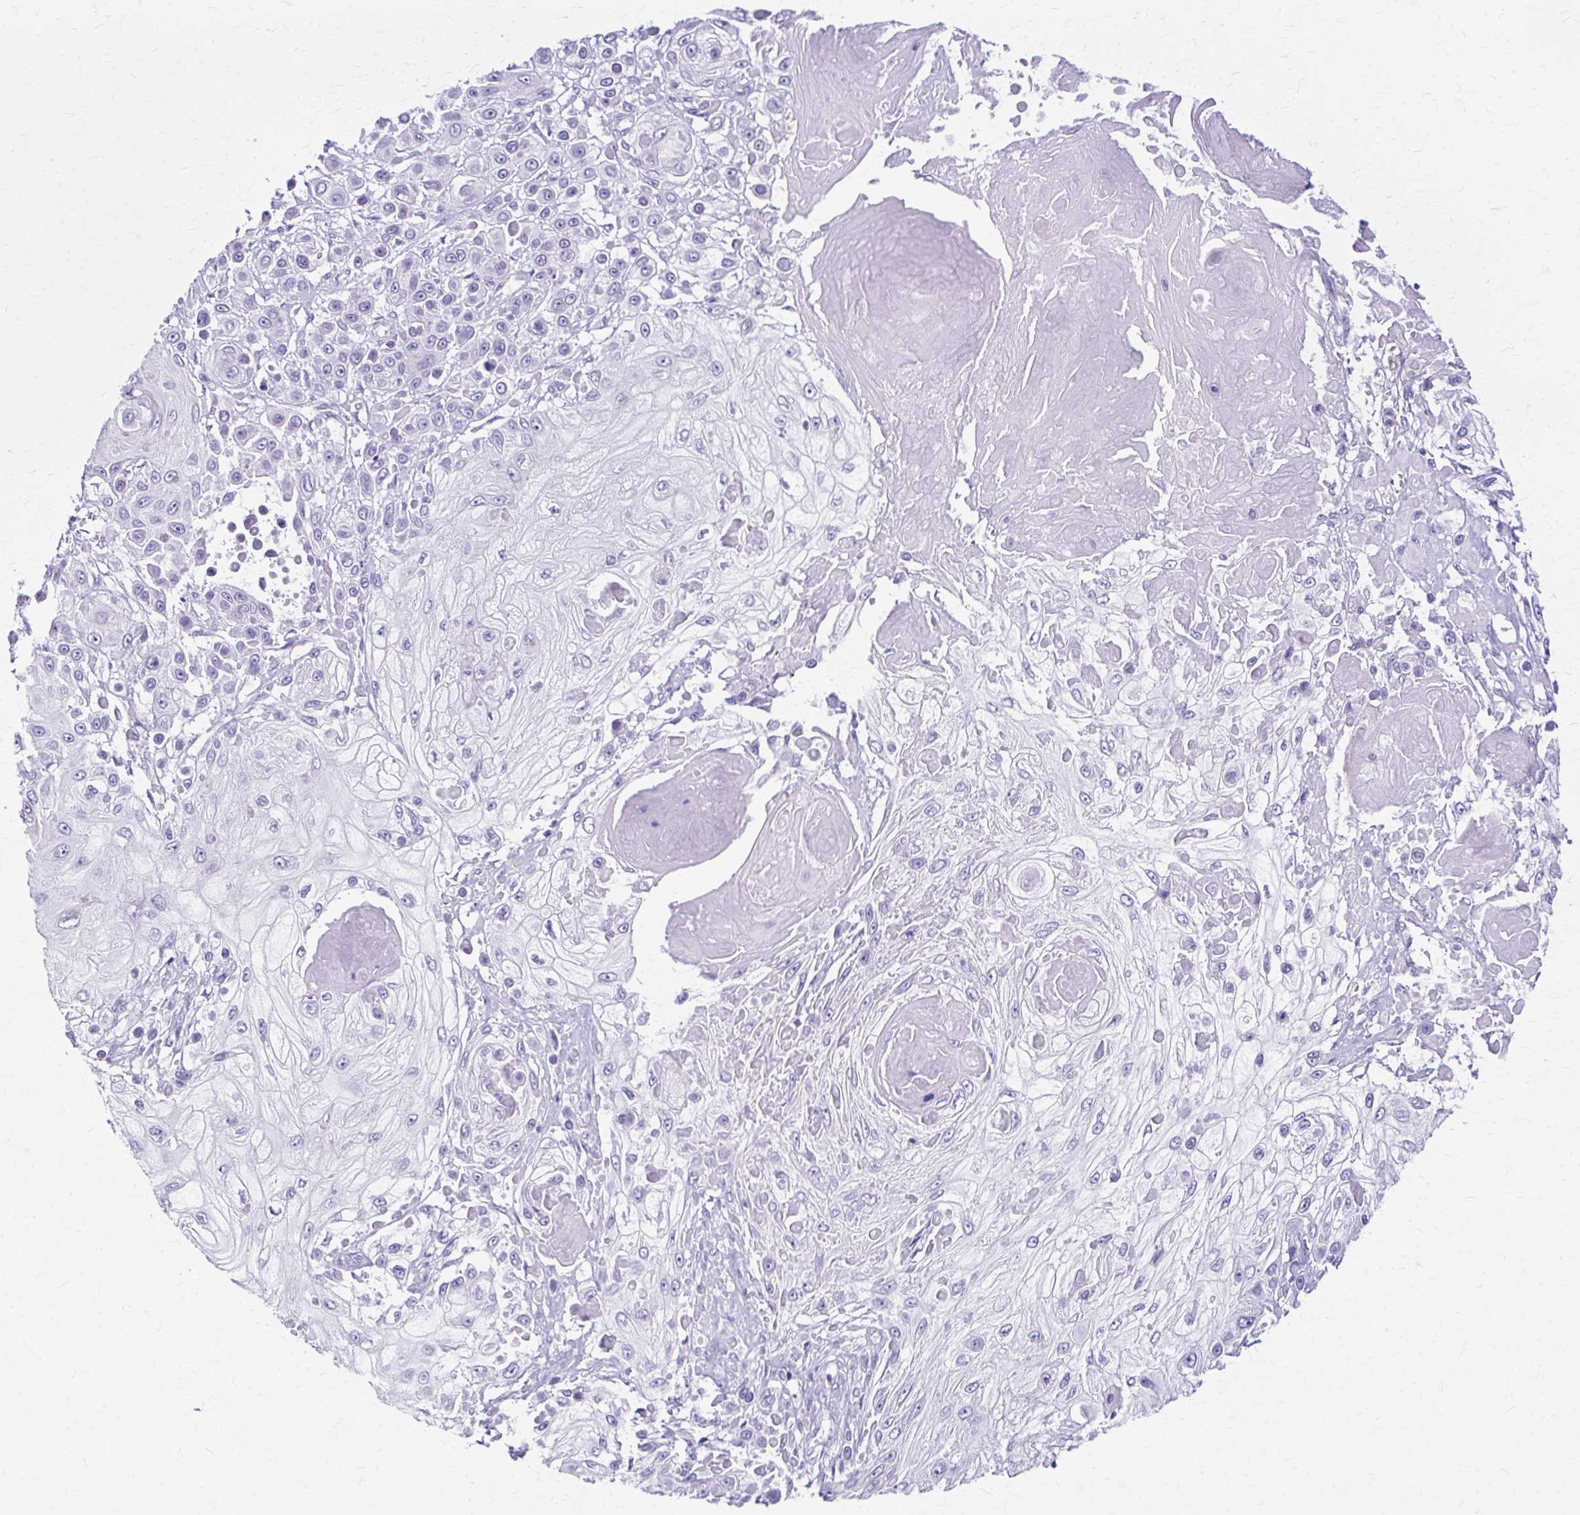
{"staining": {"intensity": "negative", "quantity": "none", "location": "none"}, "tissue": "skin cancer", "cell_type": "Tumor cells", "image_type": "cancer", "snomed": [{"axis": "morphology", "description": "Squamous cell carcinoma, NOS"}, {"axis": "topography", "description": "Skin"}], "caption": "This is an immunohistochemistry (IHC) image of human skin cancer. There is no positivity in tumor cells.", "gene": "PIK3AP1", "patient": {"sex": "male", "age": 67}}